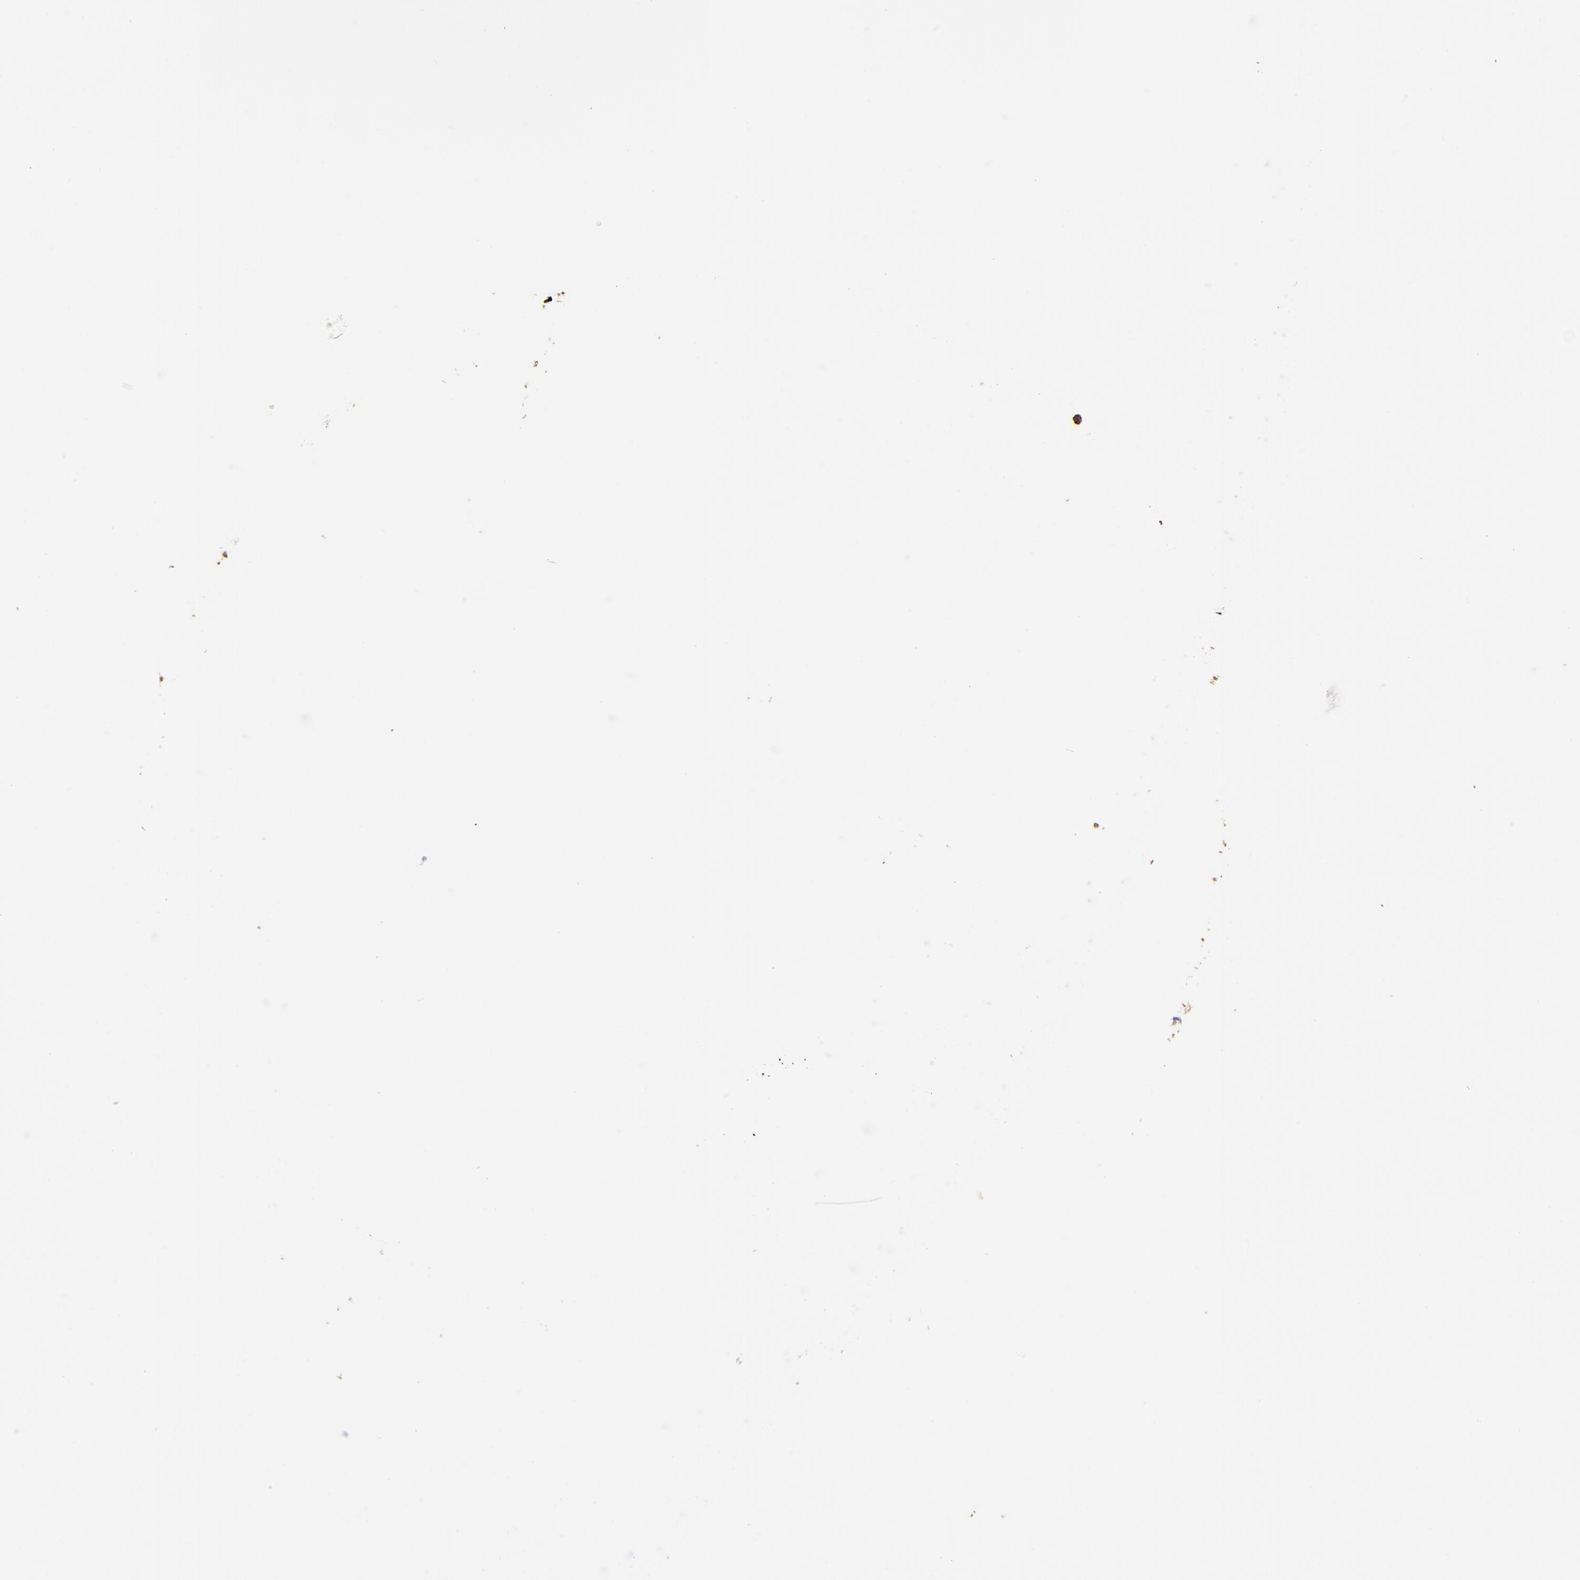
{"staining": {"intensity": "weak", "quantity": "25%-75%", "location": "cytoplasmic/membranous"}, "tissue": "endometrium", "cell_type": "Cells in endometrial stroma", "image_type": "normal", "snomed": [{"axis": "morphology", "description": "Normal tissue, NOS"}, {"axis": "topography", "description": "Endometrium"}], "caption": "Cells in endometrial stroma display low levels of weak cytoplasmic/membranous positivity in about 25%-75% of cells in normal human endometrium.", "gene": "ITGB5", "patient": {"sex": "female", "age": 42}}